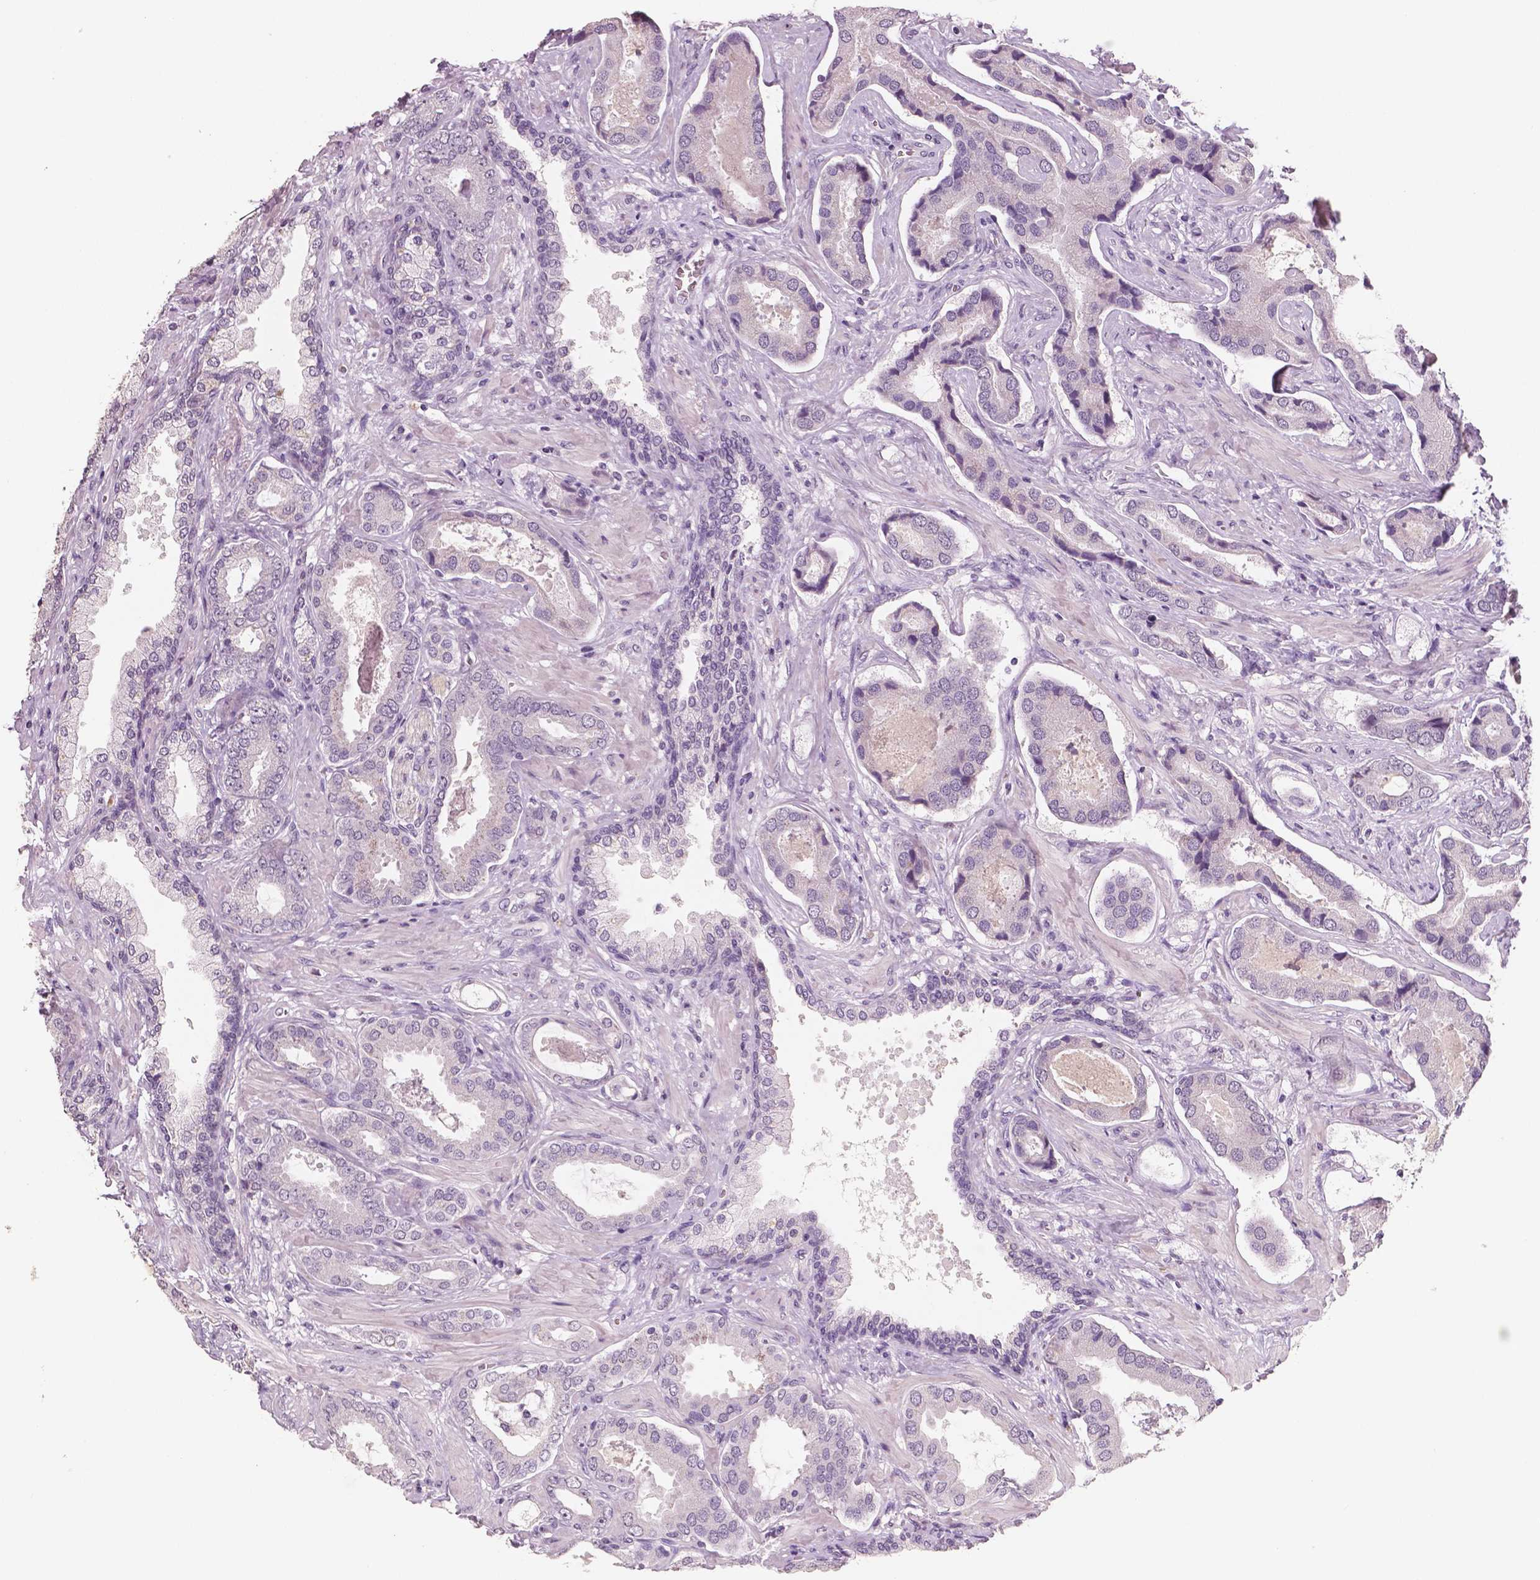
{"staining": {"intensity": "negative", "quantity": "none", "location": "none"}, "tissue": "prostate cancer", "cell_type": "Tumor cells", "image_type": "cancer", "snomed": [{"axis": "morphology", "description": "Adenocarcinoma, NOS"}, {"axis": "topography", "description": "Prostate"}], "caption": "Immunohistochemistry (IHC) photomicrograph of prostate cancer stained for a protein (brown), which exhibits no staining in tumor cells.", "gene": "NECAB1", "patient": {"sex": "male", "age": 64}}